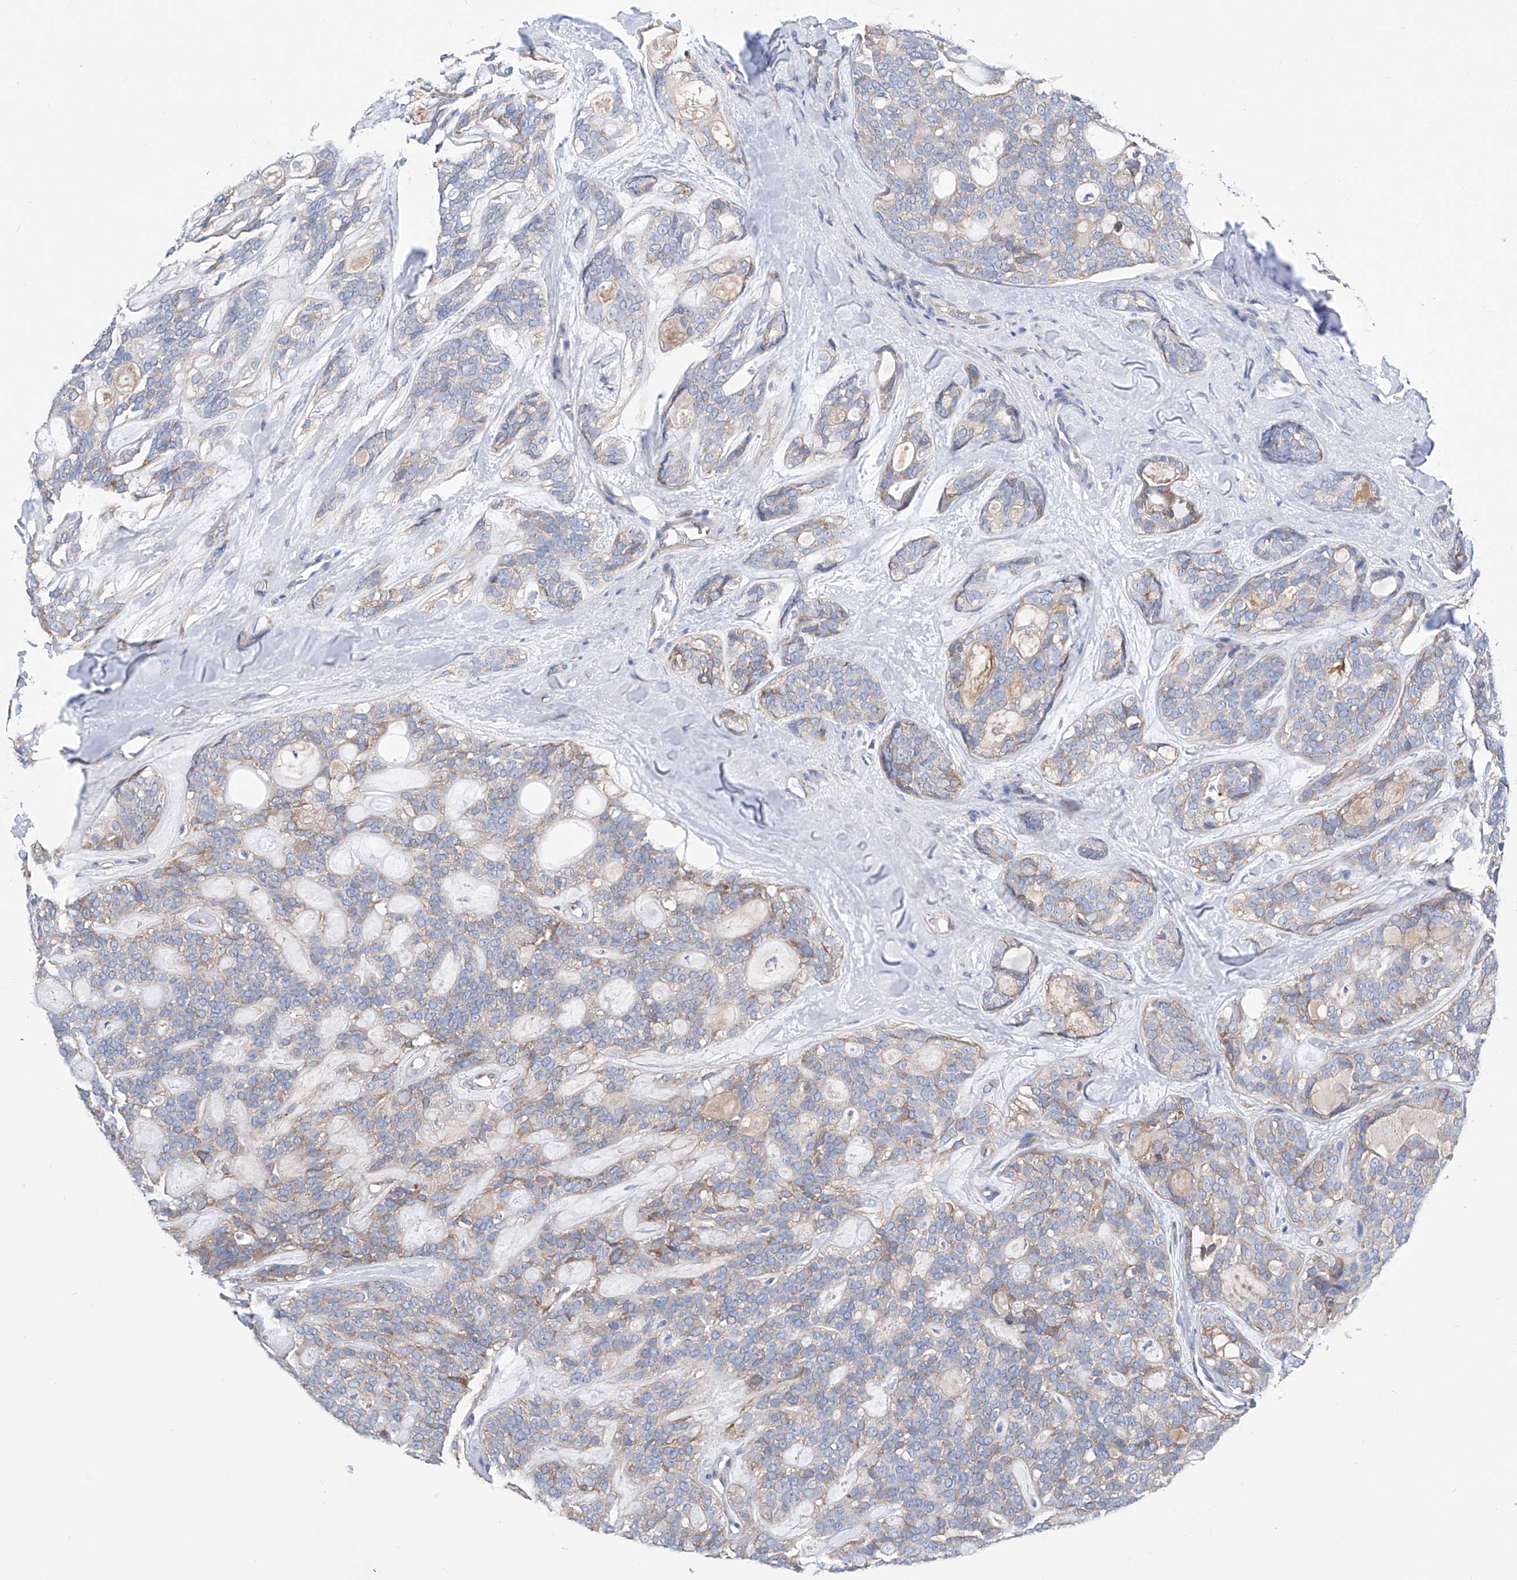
{"staining": {"intensity": "weak", "quantity": "<25%", "location": "cytoplasmic/membranous"}, "tissue": "head and neck cancer", "cell_type": "Tumor cells", "image_type": "cancer", "snomed": [{"axis": "morphology", "description": "Adenocarcinoma, NOS"}, {"axis": "topography", "description": "Head-Neck"}], "caption": "Immunohistochemistry photomicrograph of human head and neck cancer (adenocarcinoma) stained for a protein (brown), which reveals no positivity in tumor cells.", "gene": "MAD2L1", "patient": {"sex": "male", "age": 66}}